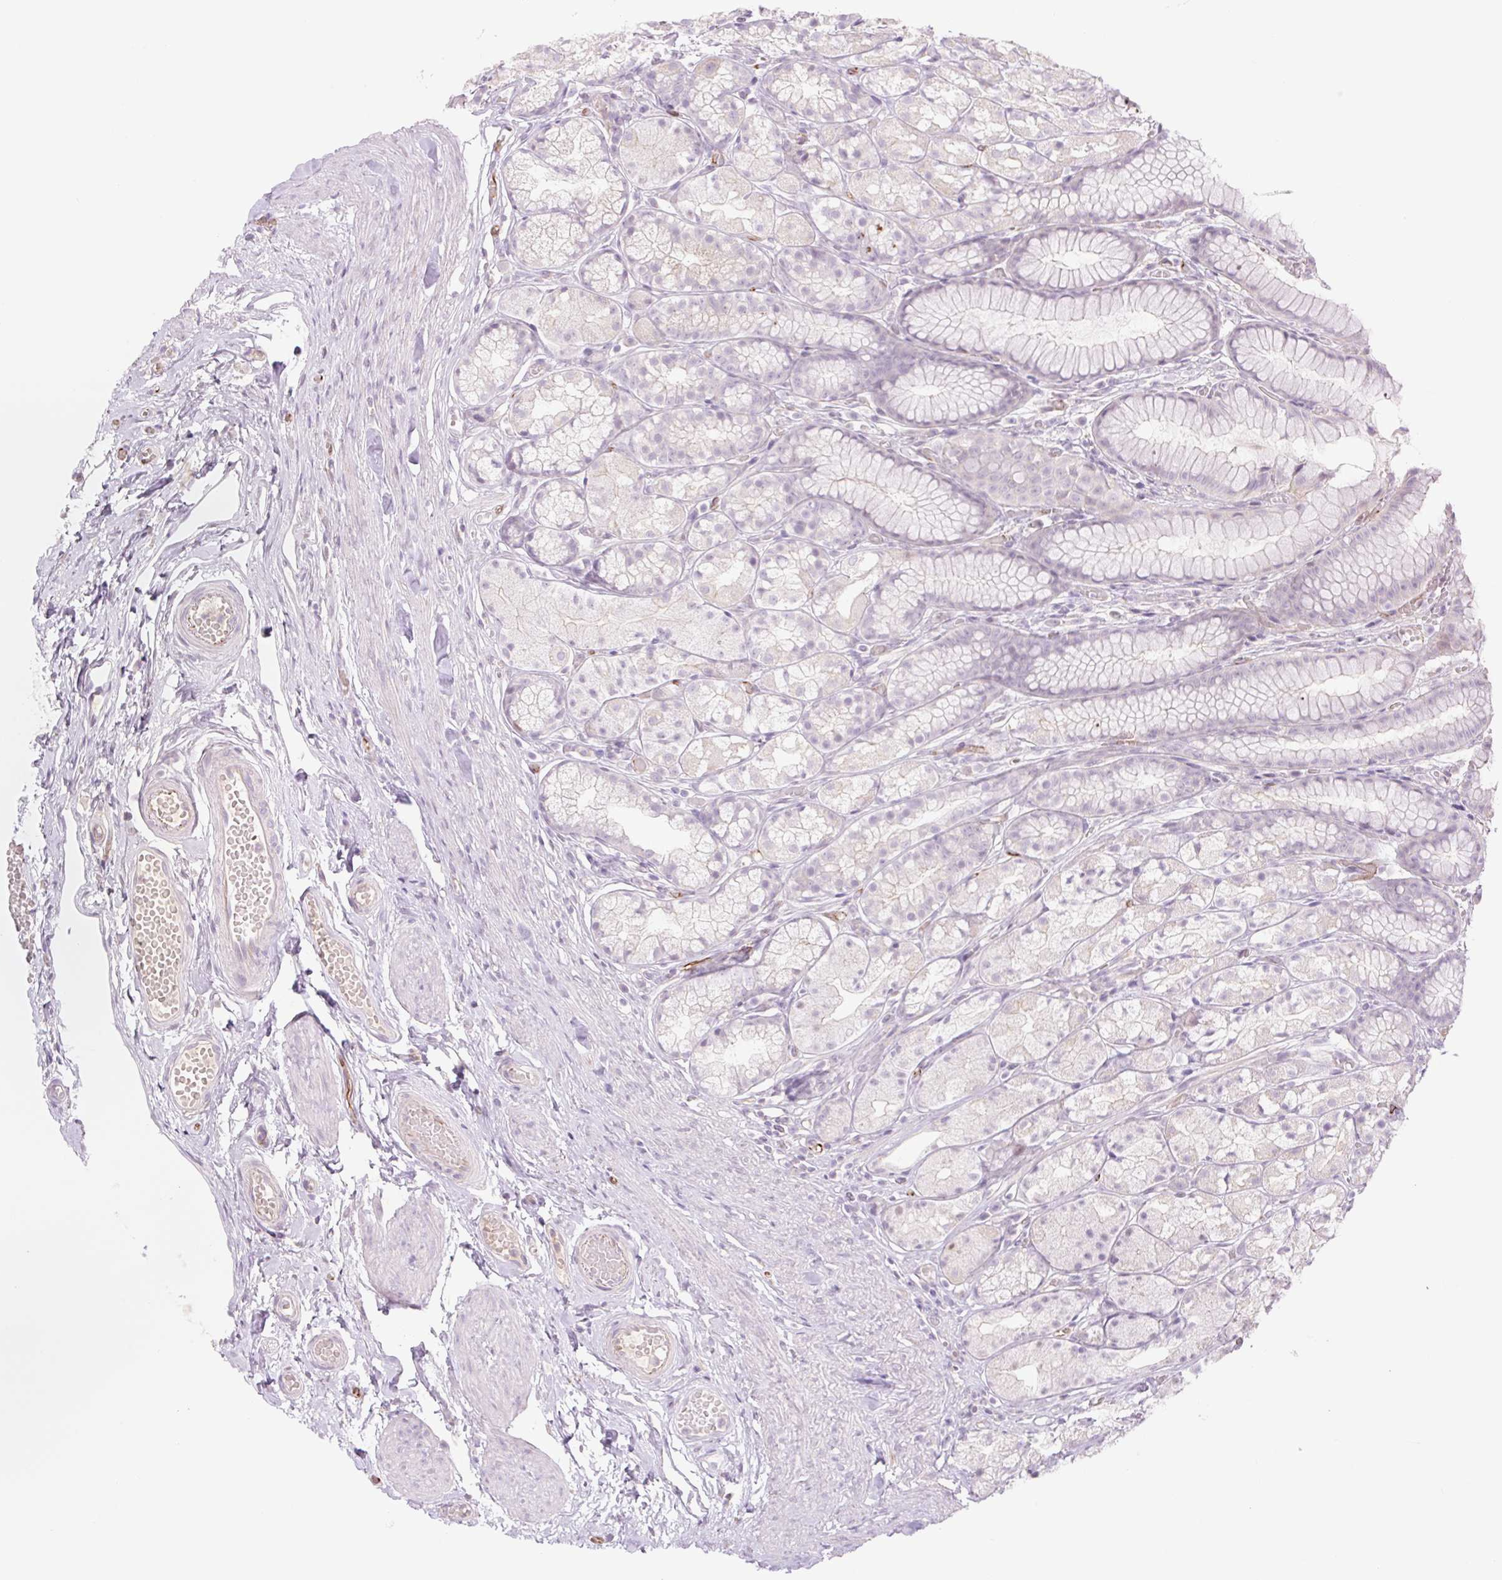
{"staining": {"intensity": "negative", "quantity": "none", "location": "none"}, "tissue": "stomach", "cell_type": "Glandular cells", "image_type": "normal", "snomed": [{"axis": "morphology", "description": "Normal tissue, NOS"}, {"axis": "topography", "description": "Smooth muscle"}, {"axis": "topography", "description": "Stomach"}], "caption": "This is an immunohistochemistry micrograph of benign human stomach. There is no positivity in glandular cells.", "gene": "ZFYVE21", "patient": {"sex": "male", "age": 70}}